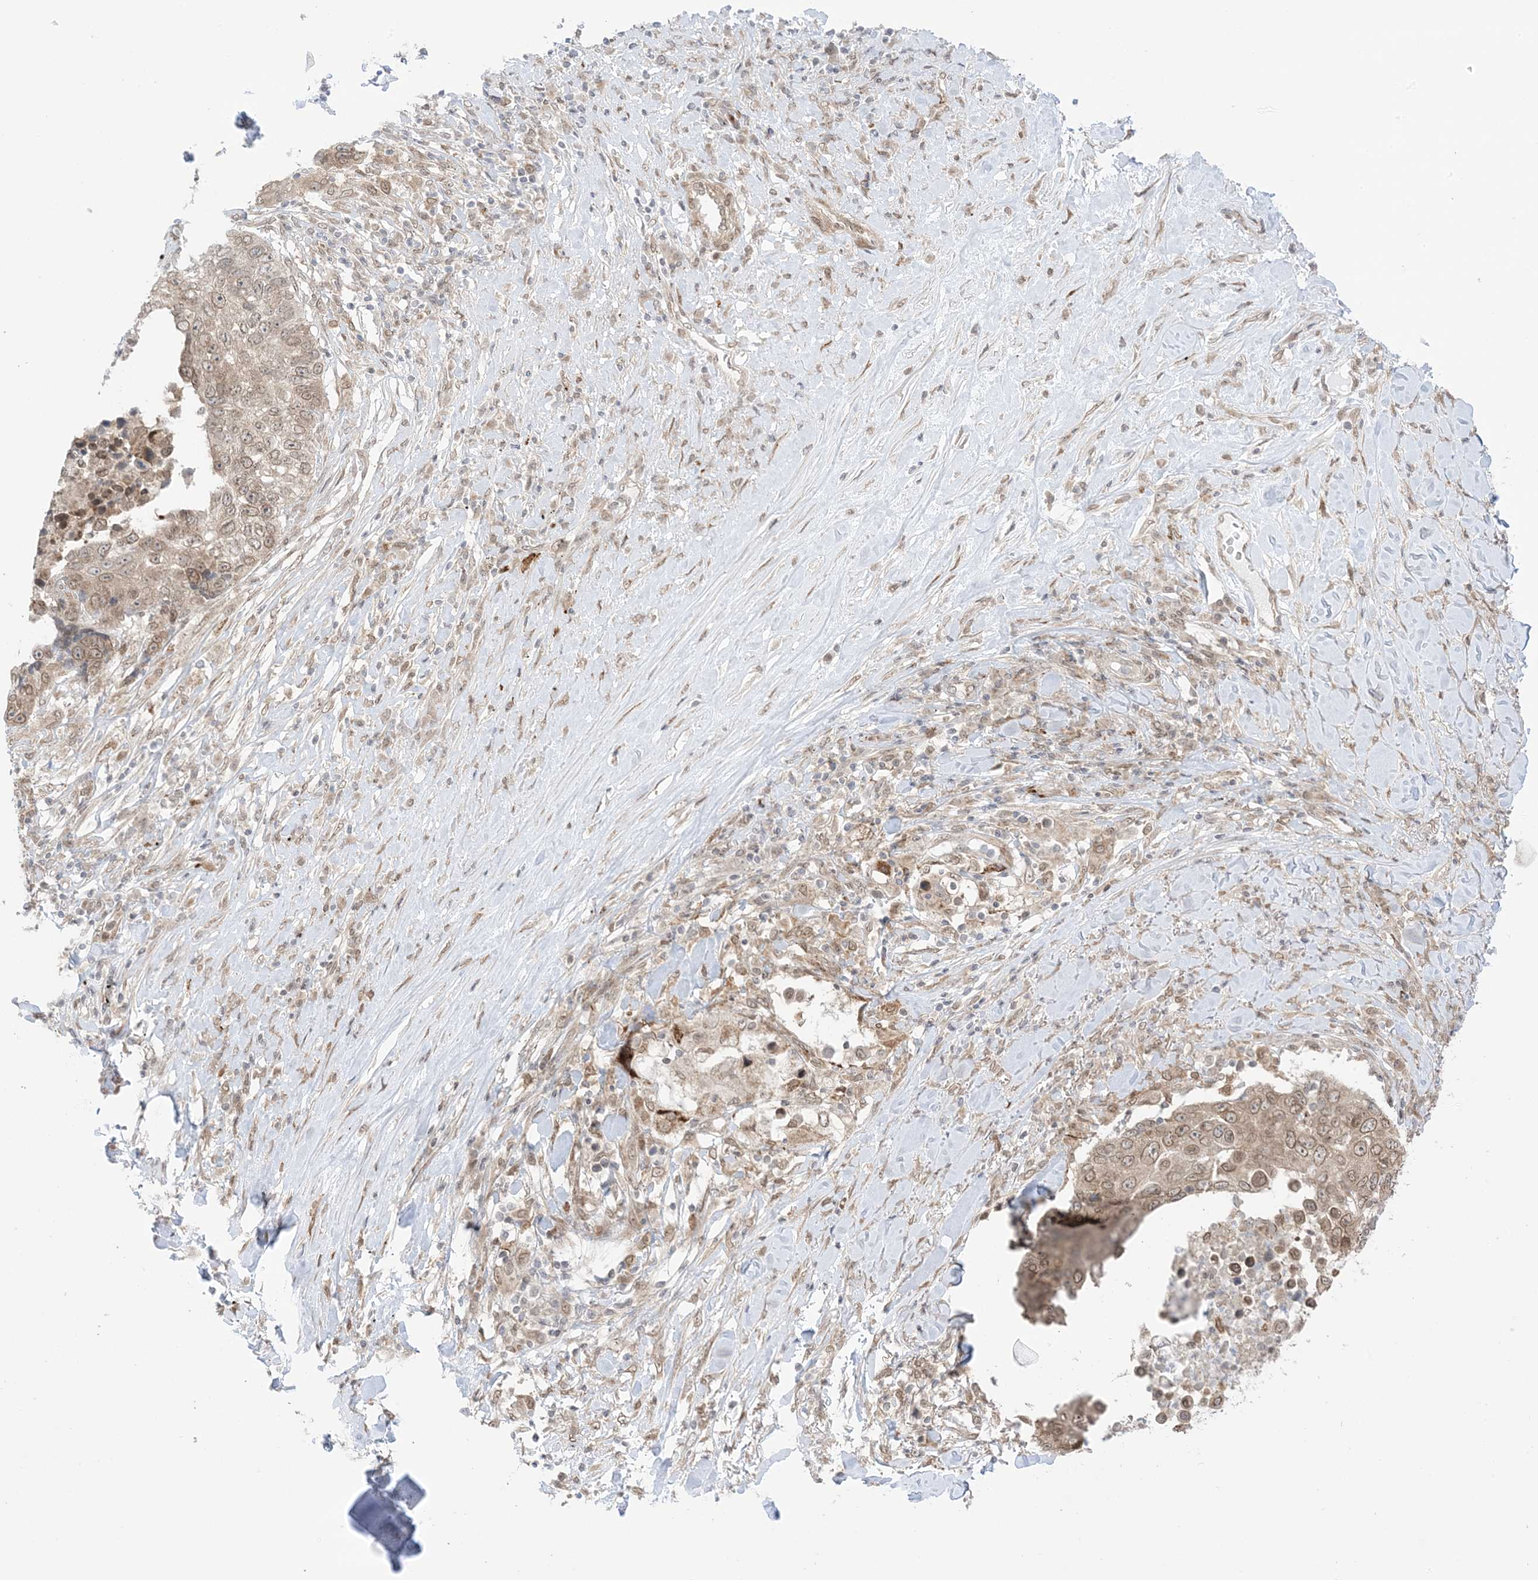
{"staining": {"intensity": "moderate", "quantity": ">75%", "location": "cytoplasmic/membranous,nuclear"}, "tissue": "lung cancer", "cell_type": "Tumor cells", "image_type": "cancer", "snomed": [{"axis": "morphology", "description": "Squamous cell carcinoma, NOS"}, {"axis": "topography", "description": "Lung"}], "caption": "Lung cancer (squamous cell carcinoma) stained with a protein marker demonstrates moderate staining in tumor cells.", "gene": "UBE2E2", "patient": {"sex": "male", "age": 66}}